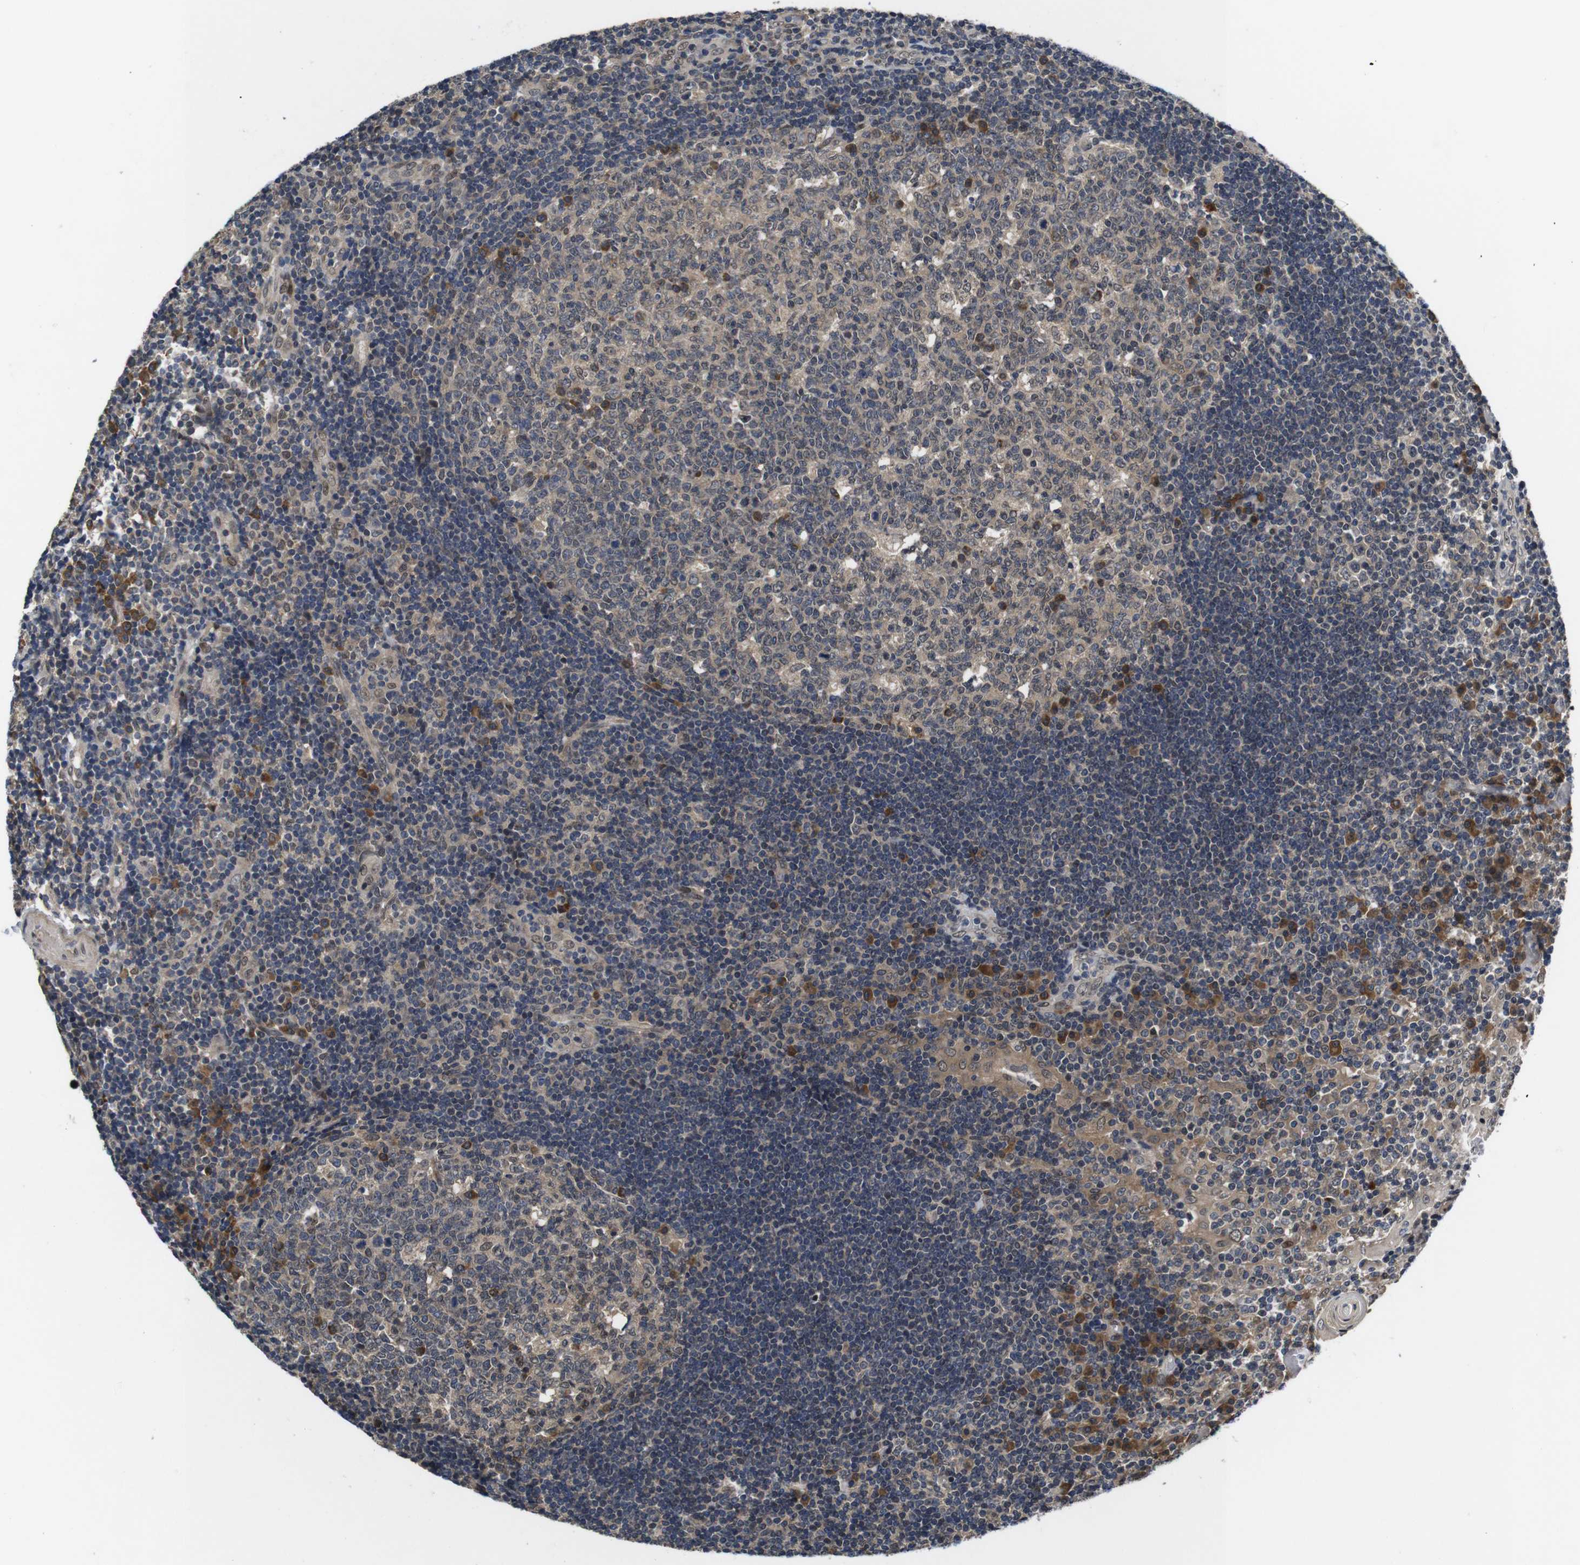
{"staining": {"intensity": "moderate", "quantity": "<25%", "location": "cytoplasmic/membranous"}, "tissue": "tonsil", "cell_type": "Germinal center cells", "image_type": "normal", "snomed": [{"axis": "morphology", "description": "Normal tissue, NOS"}, {"axis": "topography", "description": "Tonsil"}], "caption": "Protein analysis of unremarkable tonsil shows moderate cytoplasmic/membranous staining in about <25% of germinal center cells. (Stains: DAB (3,3'-diaminobenzidine) in brown, nuclei in blue, Microscopy: brightfield microscopy at high magnification).", "gene": "ZBTB46", "patient": {"sex": "female", "age": 40}}